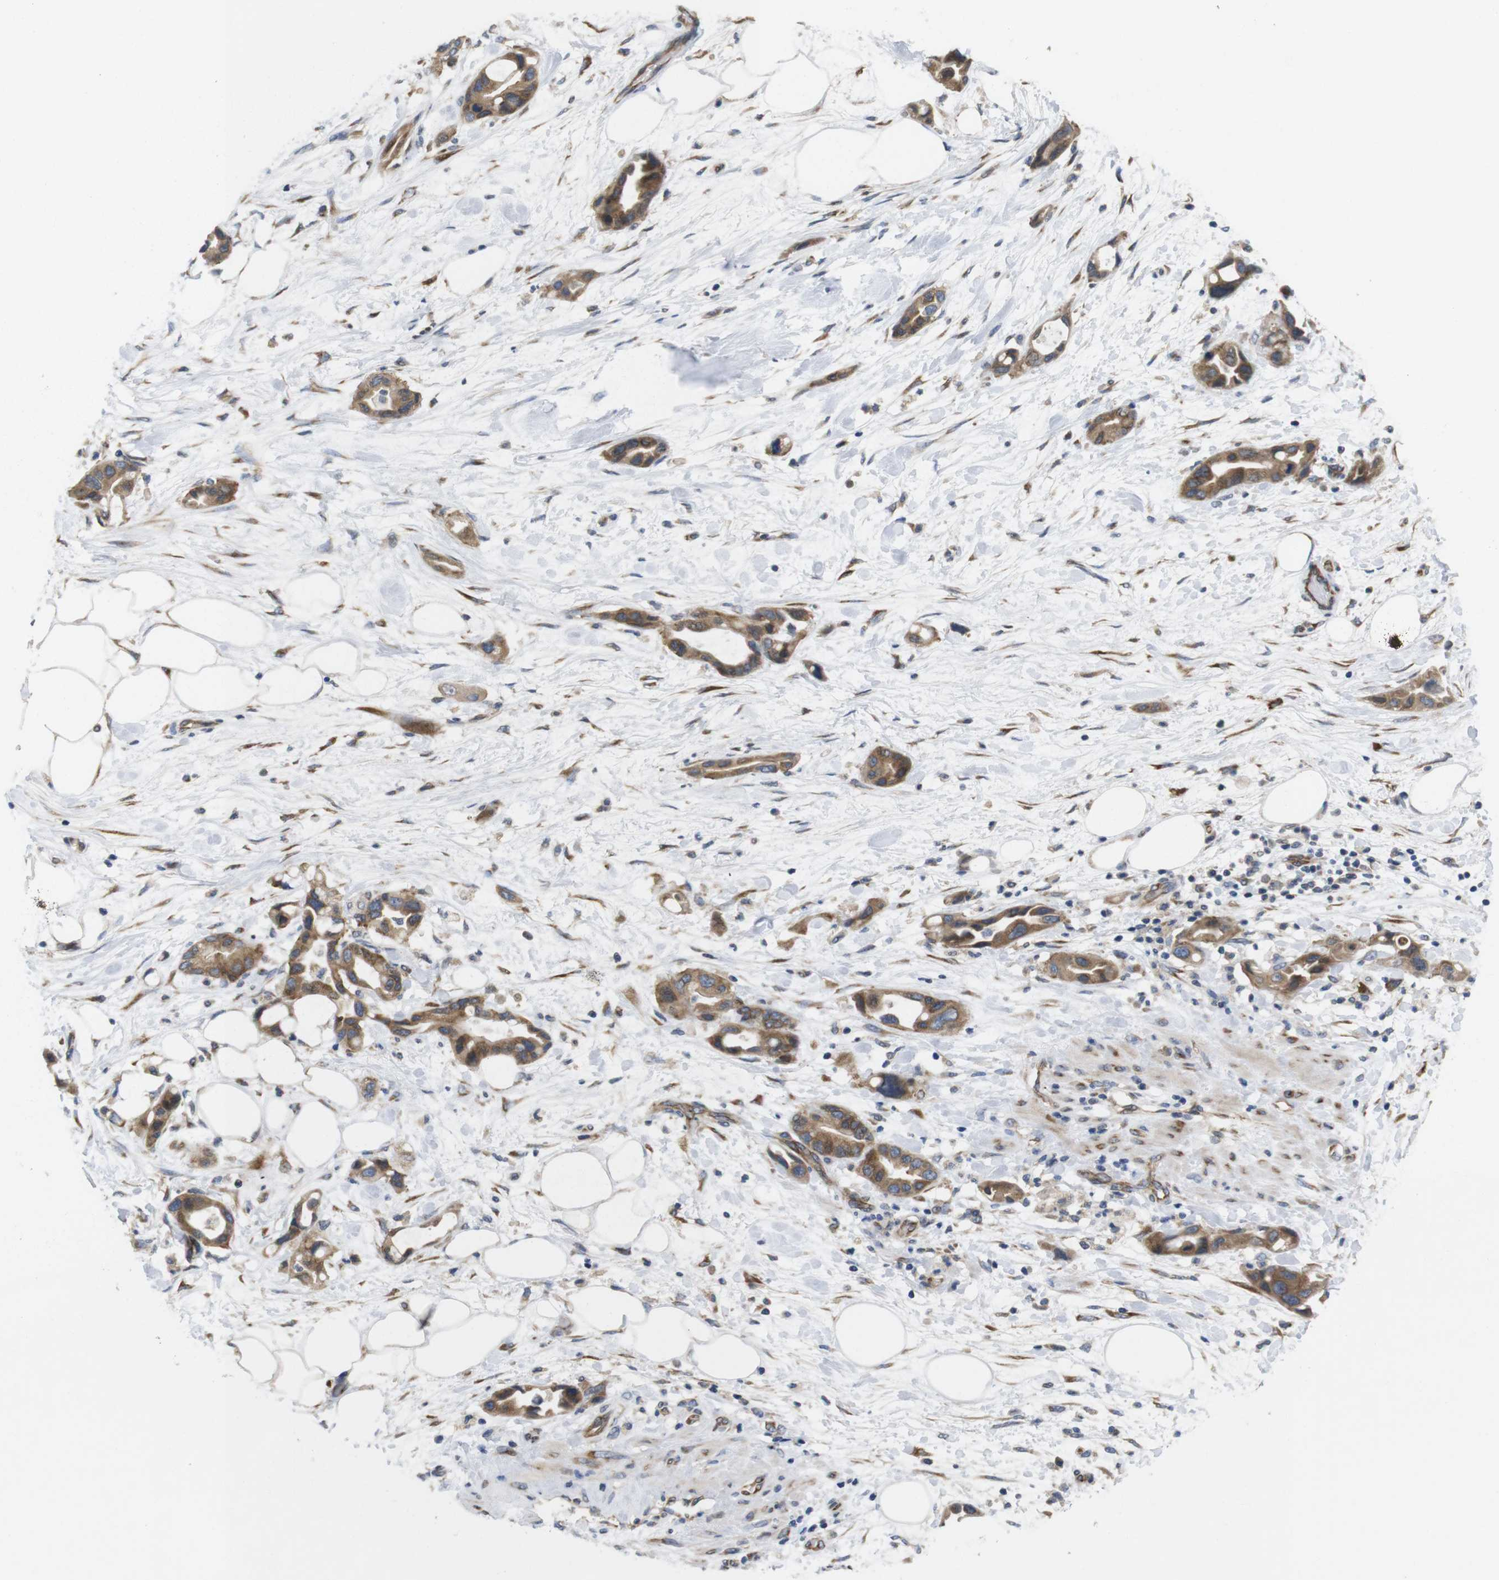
{"staining": {"intensity": "moderate", "quantity": ">75%", "location": "cytoplasmic/membranous"}, "tissue": "pancreatic cancer", "cell_type": "Tumor cells", "image_type": "cancer", "snomed": [{"axis": "morphology", "description": "Adenocarcinoma, NOS"}, {"axis": "topography", "description": "Pancreas"}], "caption": "IHC (DAB (3,3'-diaminobenzidine)) staining of pancreatic cancer (adenocarcinoma) shows moderate cytoplasmic/membranous protein expression in approximately >75% of tumor cells.", "gene": "PCNX2", "patient": {"sex": "female", "age": 57}}